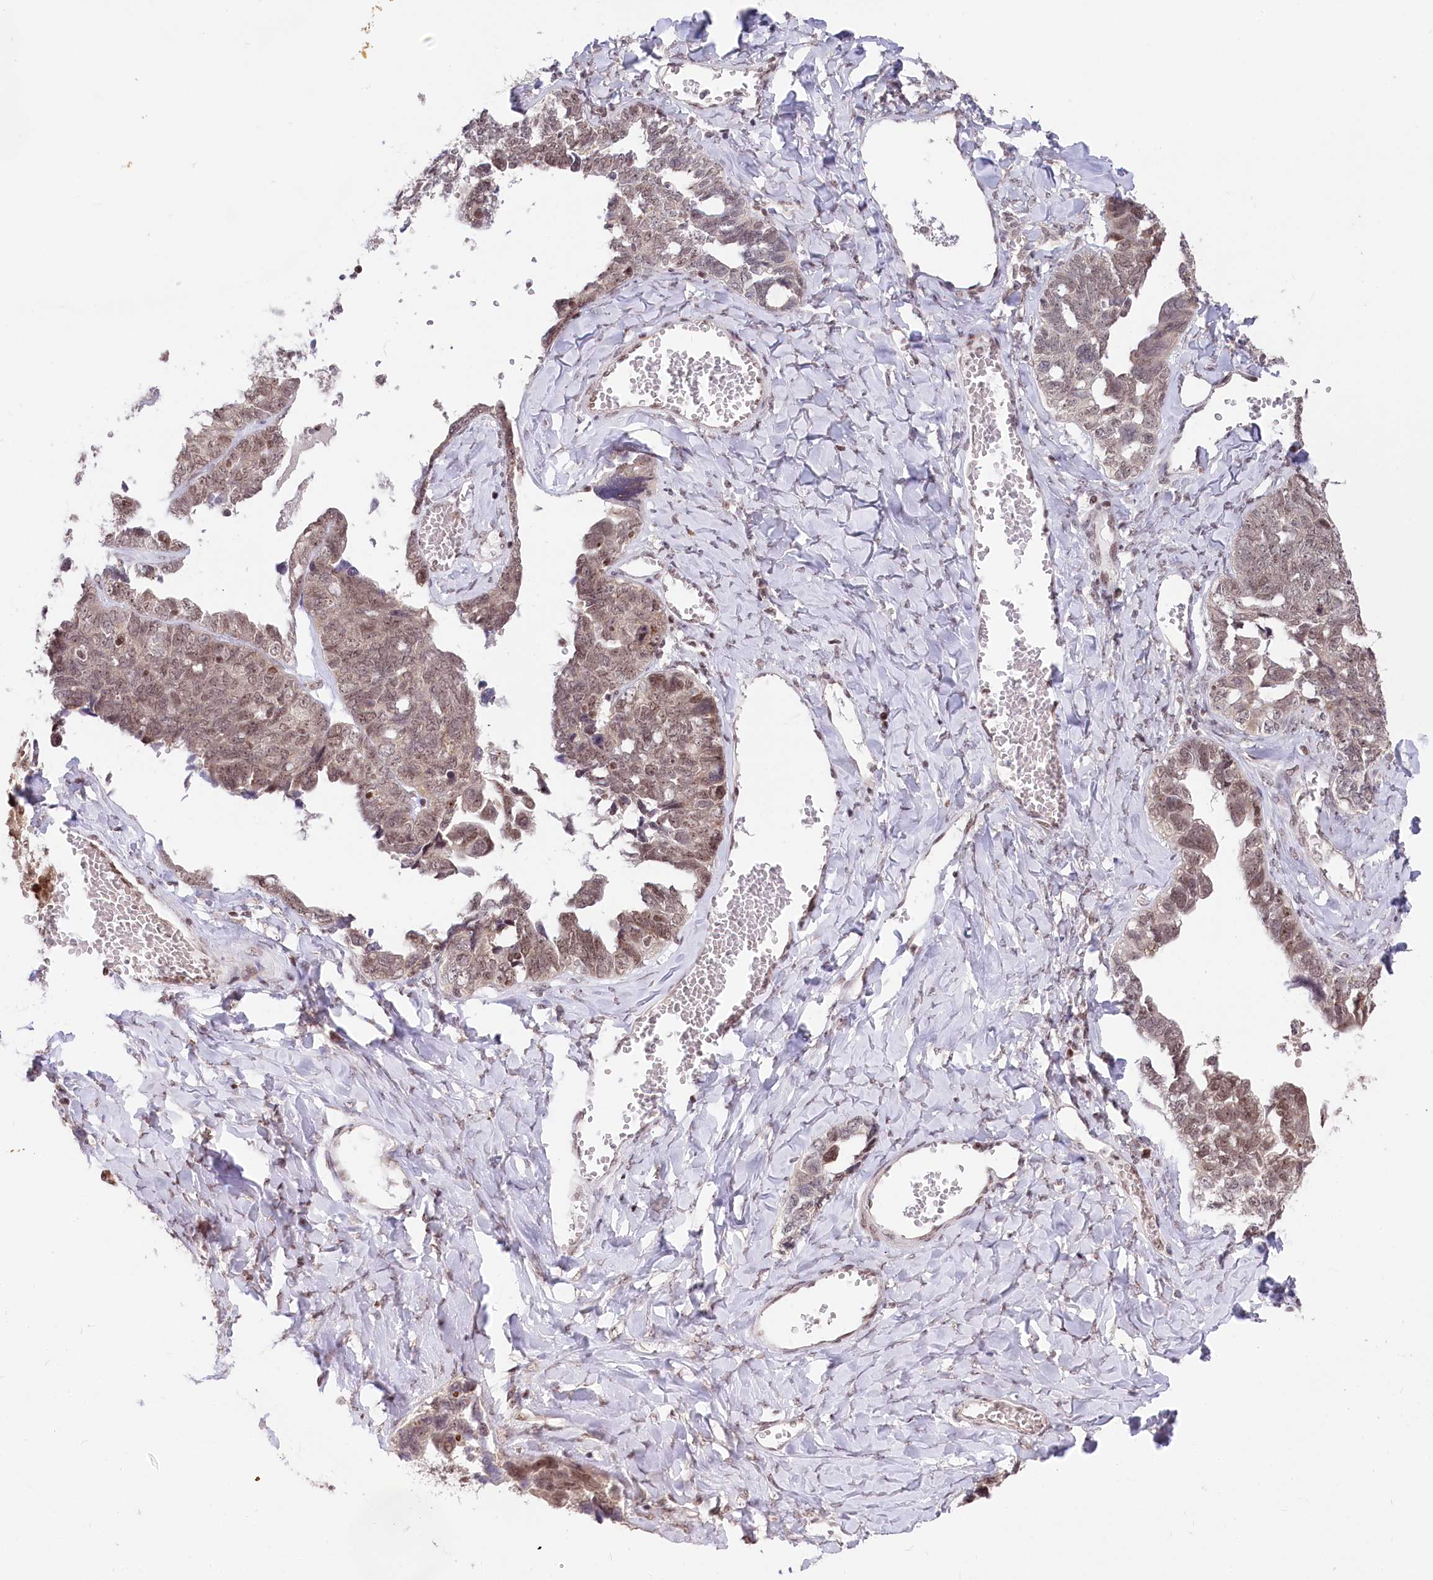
{"staining": {"intensity": "weak", "quantity": "25%-75%", "location": "nuclear"}, "tissue": "ovarian cancer", "cell_type": "Tumor cells", "image_type": "cancer", "snomed": [{"axis": "morphology", "description": "Cystadenocarcinoma, serous, NOS"}, {"axis": "topography", "description": "Ovary"}], "caption": "This histopathology image shows immunohistochemistry staining of human ovarian cancer, with low weak nuclear positivity in about 25%-75% of tumor cells.", "gene": "CGGBP1", "patient": {"sex": "female", "age": 79}}